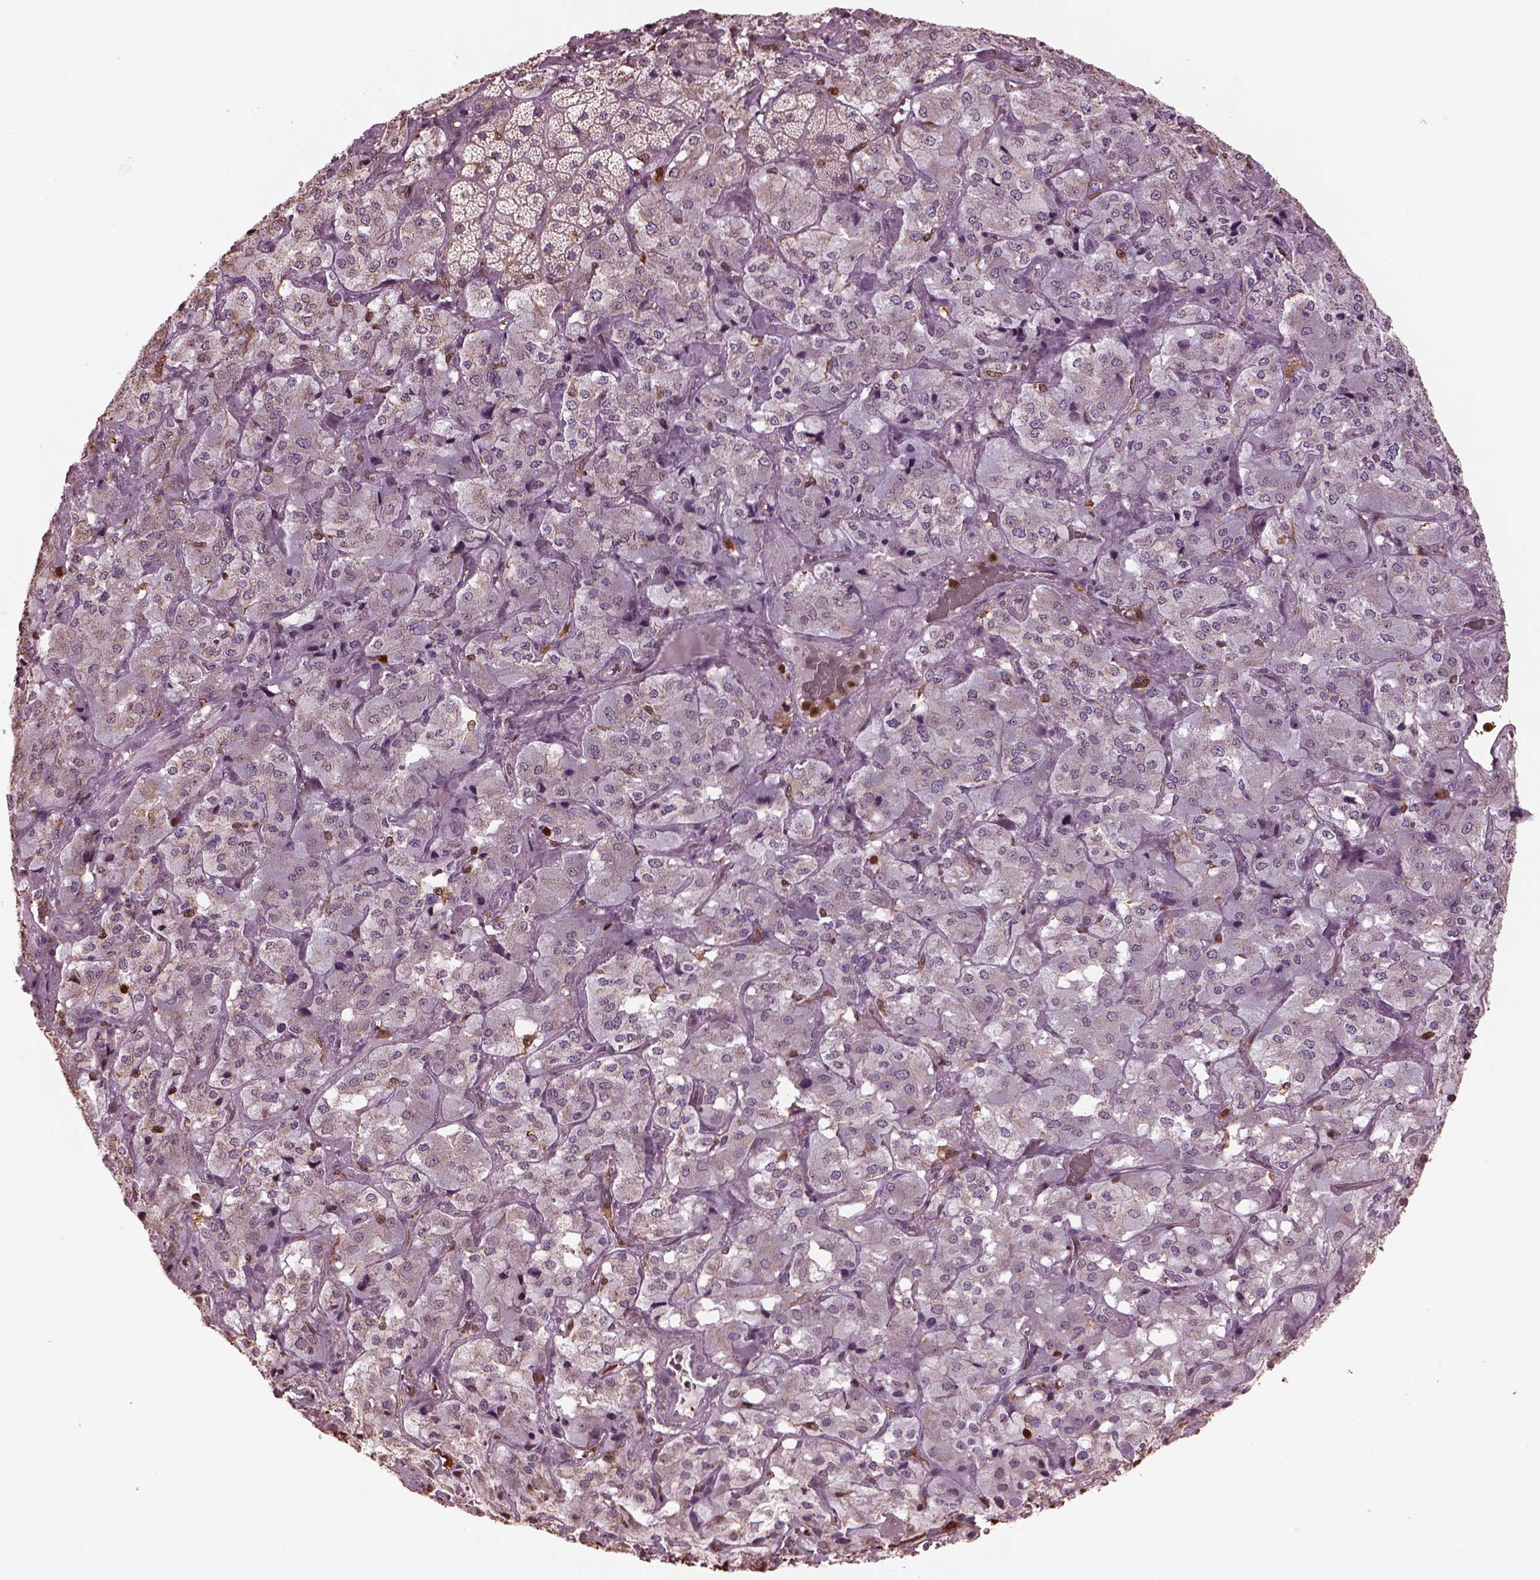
{"staining": {"intensity": "negative", "quantity": "none", "location": "none"}, "tissue": "adrenal gland", "cell_type": "Glandular cells", "image_type": "normal", "snomed": [{"axis": "morphology", "description": "Normal tissue, NOS"}, {"axis": "topography", "description": "Adrenal gland"}], "caption": "IHC micrograph of normal adrenal gland stained for a protein (brown), which displays no staining in glandular cells.", "gene": "IL31RA", "patient": {"sex": "male", "age": 57}}